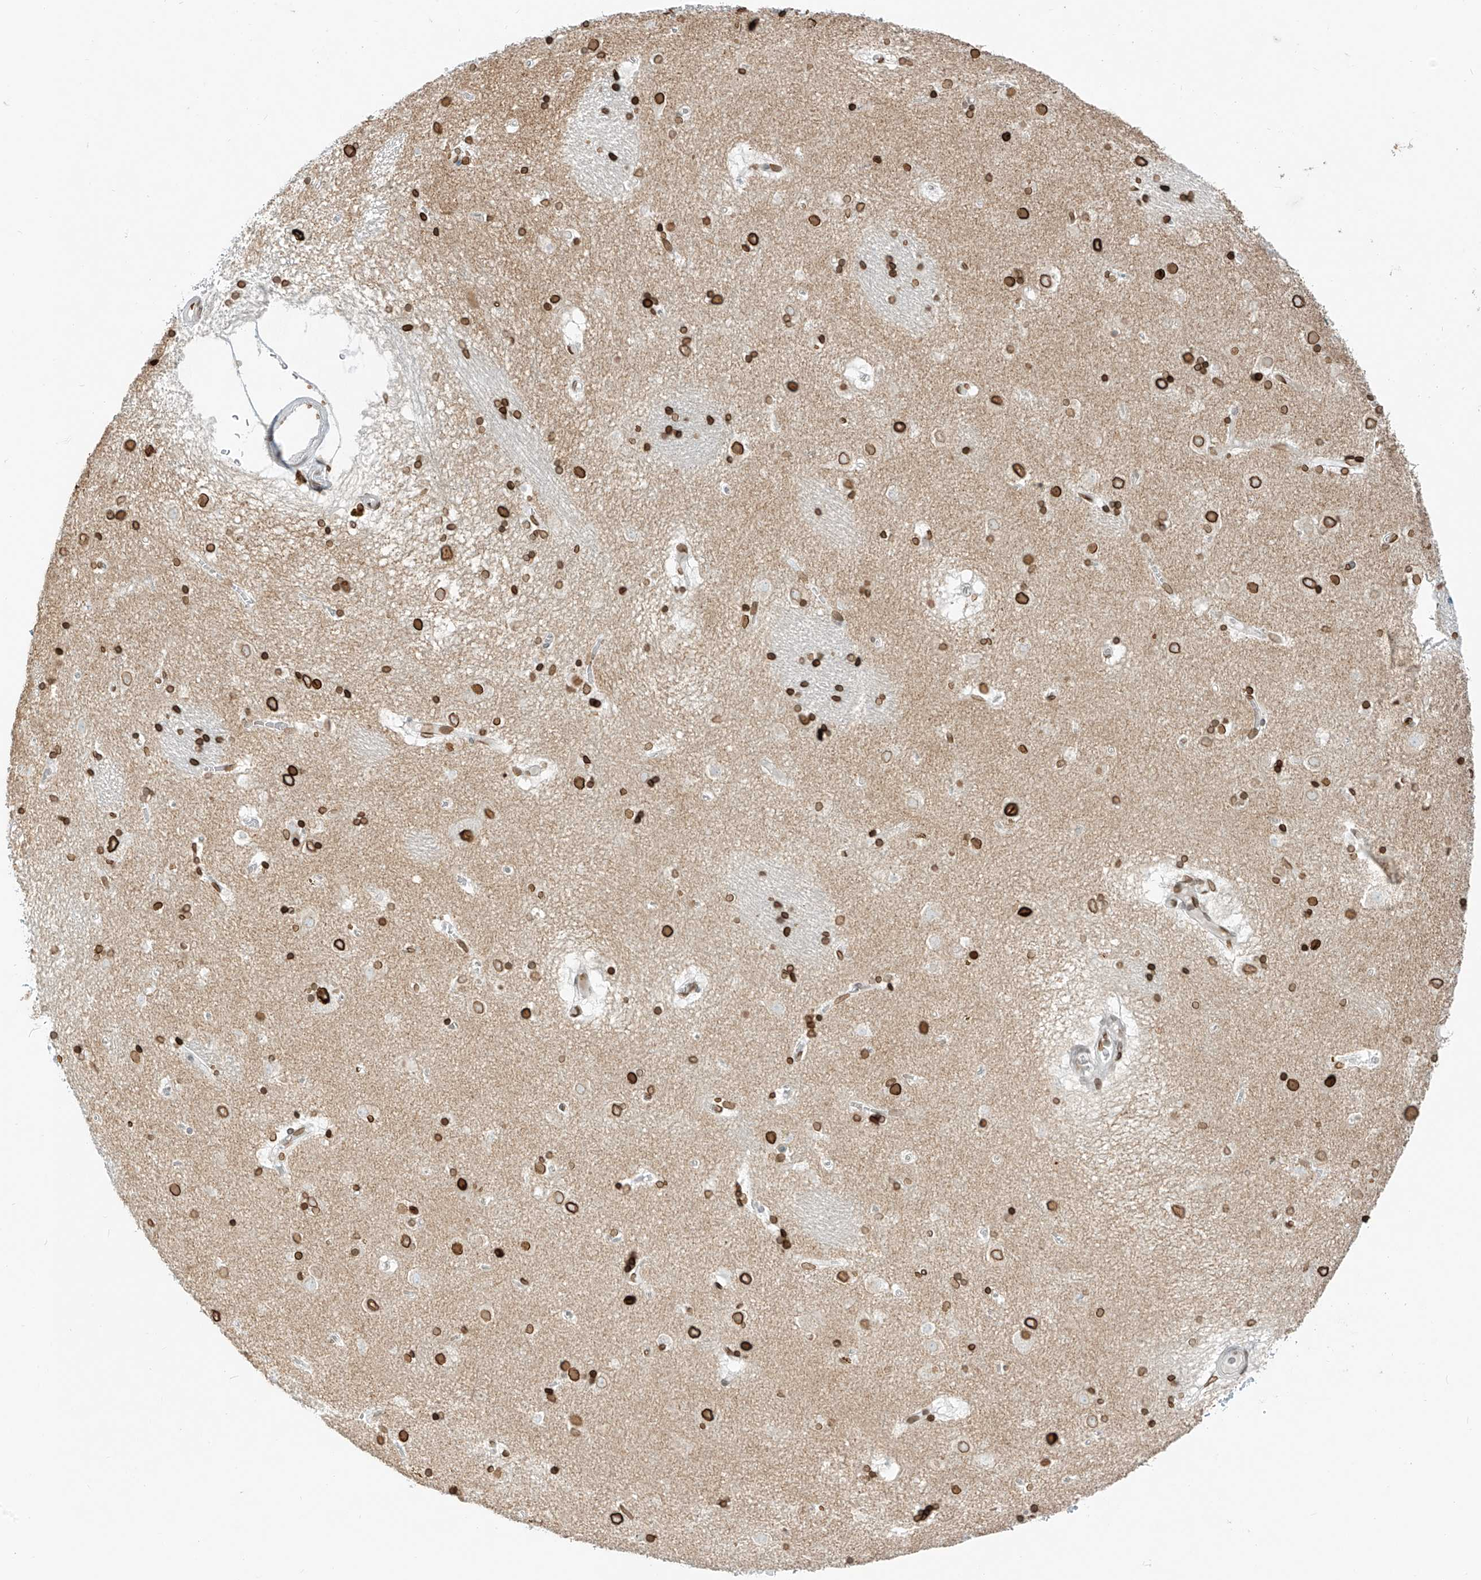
{"staining": {"intensity": "strong", "quantity": ">75%", "location": "cytoplasmic/membranous,nuclear"}, "tissue": "caudate", "cell_type": "Glial cells", "image_type": "normal", "snomed": [{"axis": "morphology", "description": "Normal tissue, NOS"}, {"axis": "topography", "description": "Lateral ventricle wall"}], "caption": "Protein expression analysis of normal caudate displays strong cytoplasmic/membranous,nuclear staining in approximately >75% of glial cells.", "gene": "SAMD15", "patient": {"sex": "male", "age": 70}}